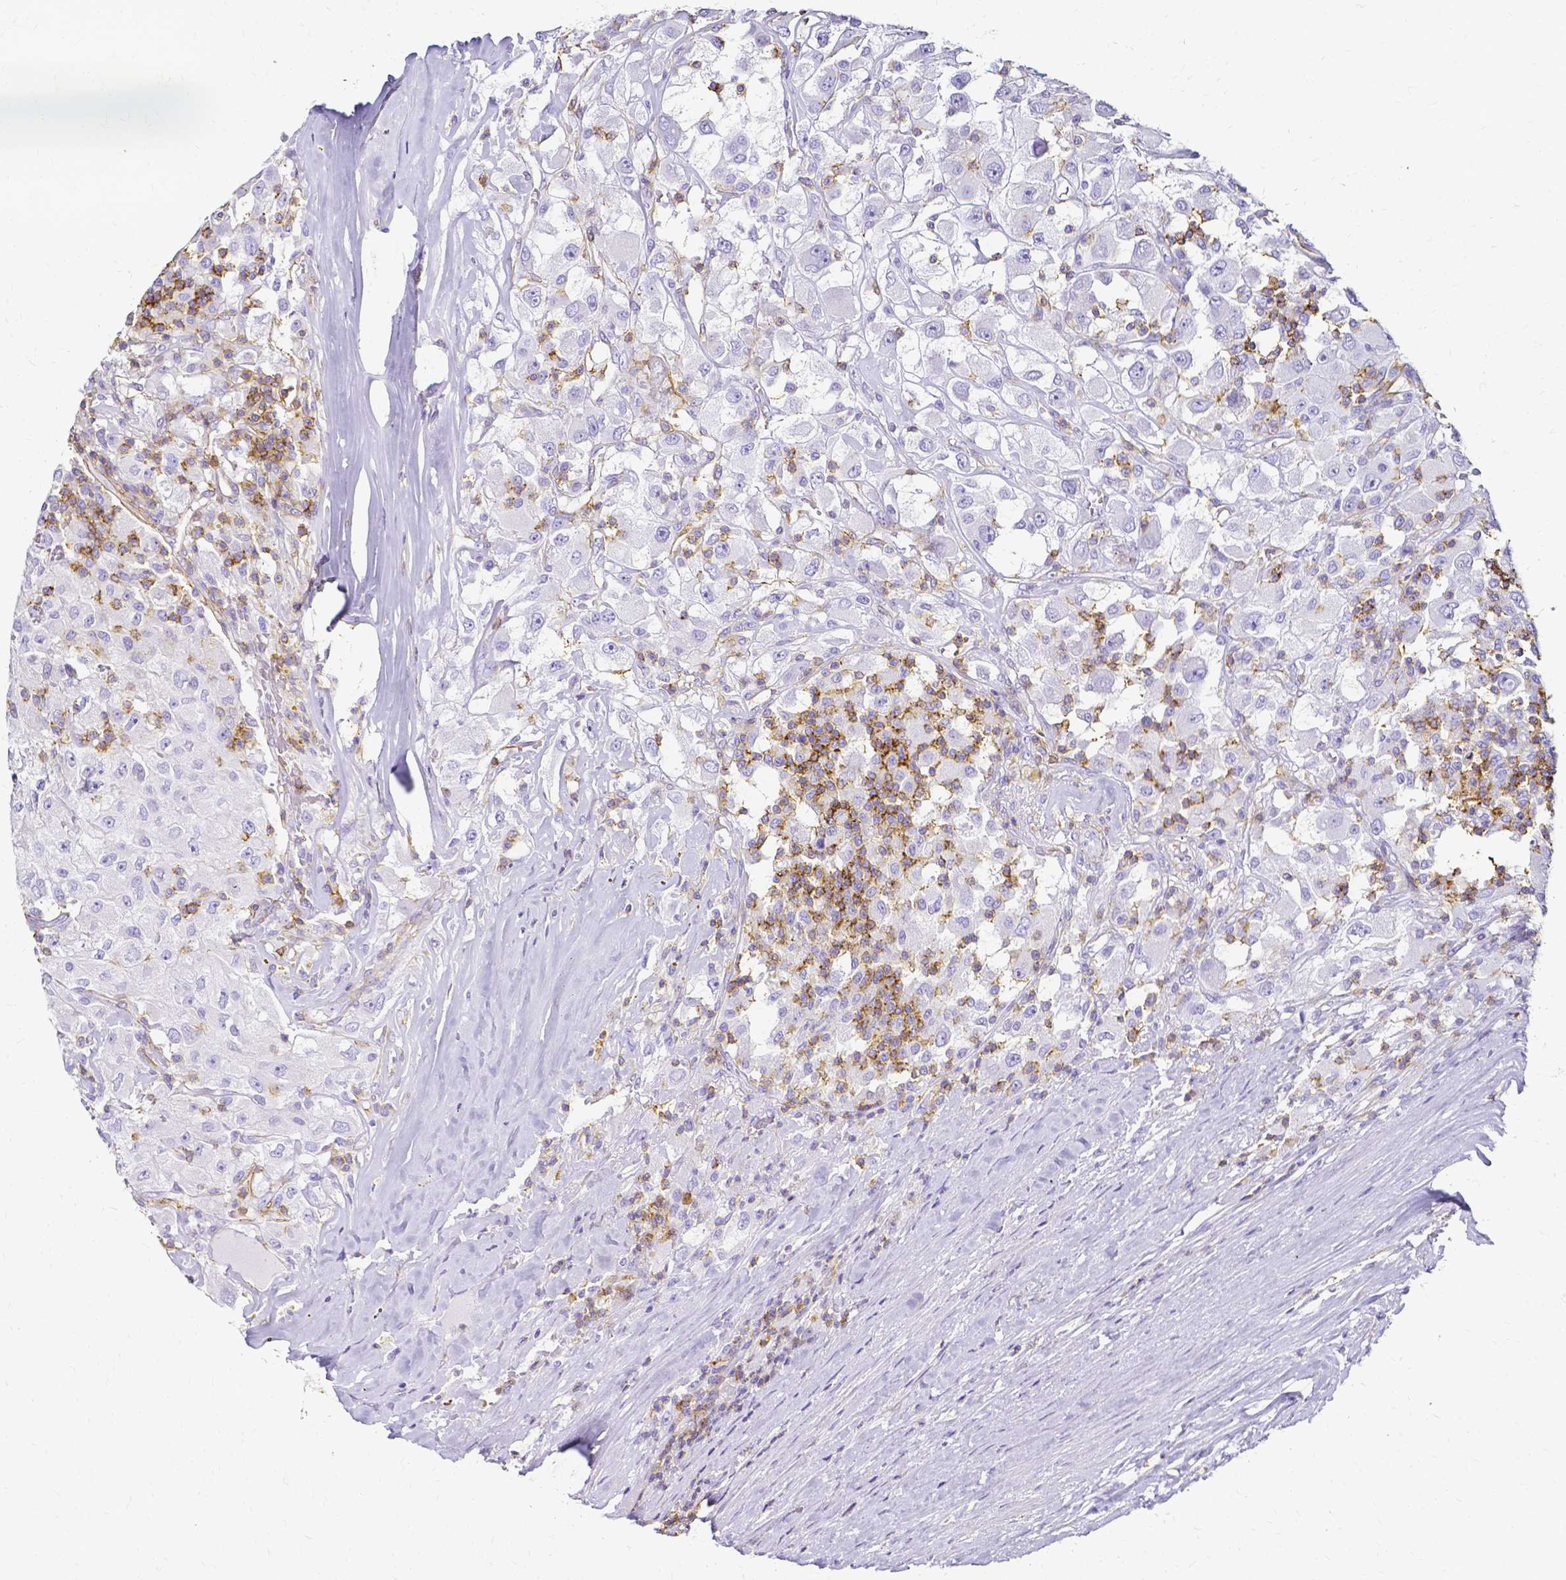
{"staining": {"intensity": "negative", "quantity": "none", "location": "none"}, "tissue": "renal cancer", "cell_type": "Tumor cells", "image_type": "cancer", "snomed": [{"axis": "morphology", "description": "Adenocarcinoma, NOS"}, {"axis": "topography", "description": "Kidney"}], "caption": "Immunohistochemistry (IHC) histopathology image of human renal cancer stained for a protein (brown), which shows no staining in tumor cells.", "gene": "HSPA12A", "patient": {"sex": "female", "age": 67}}